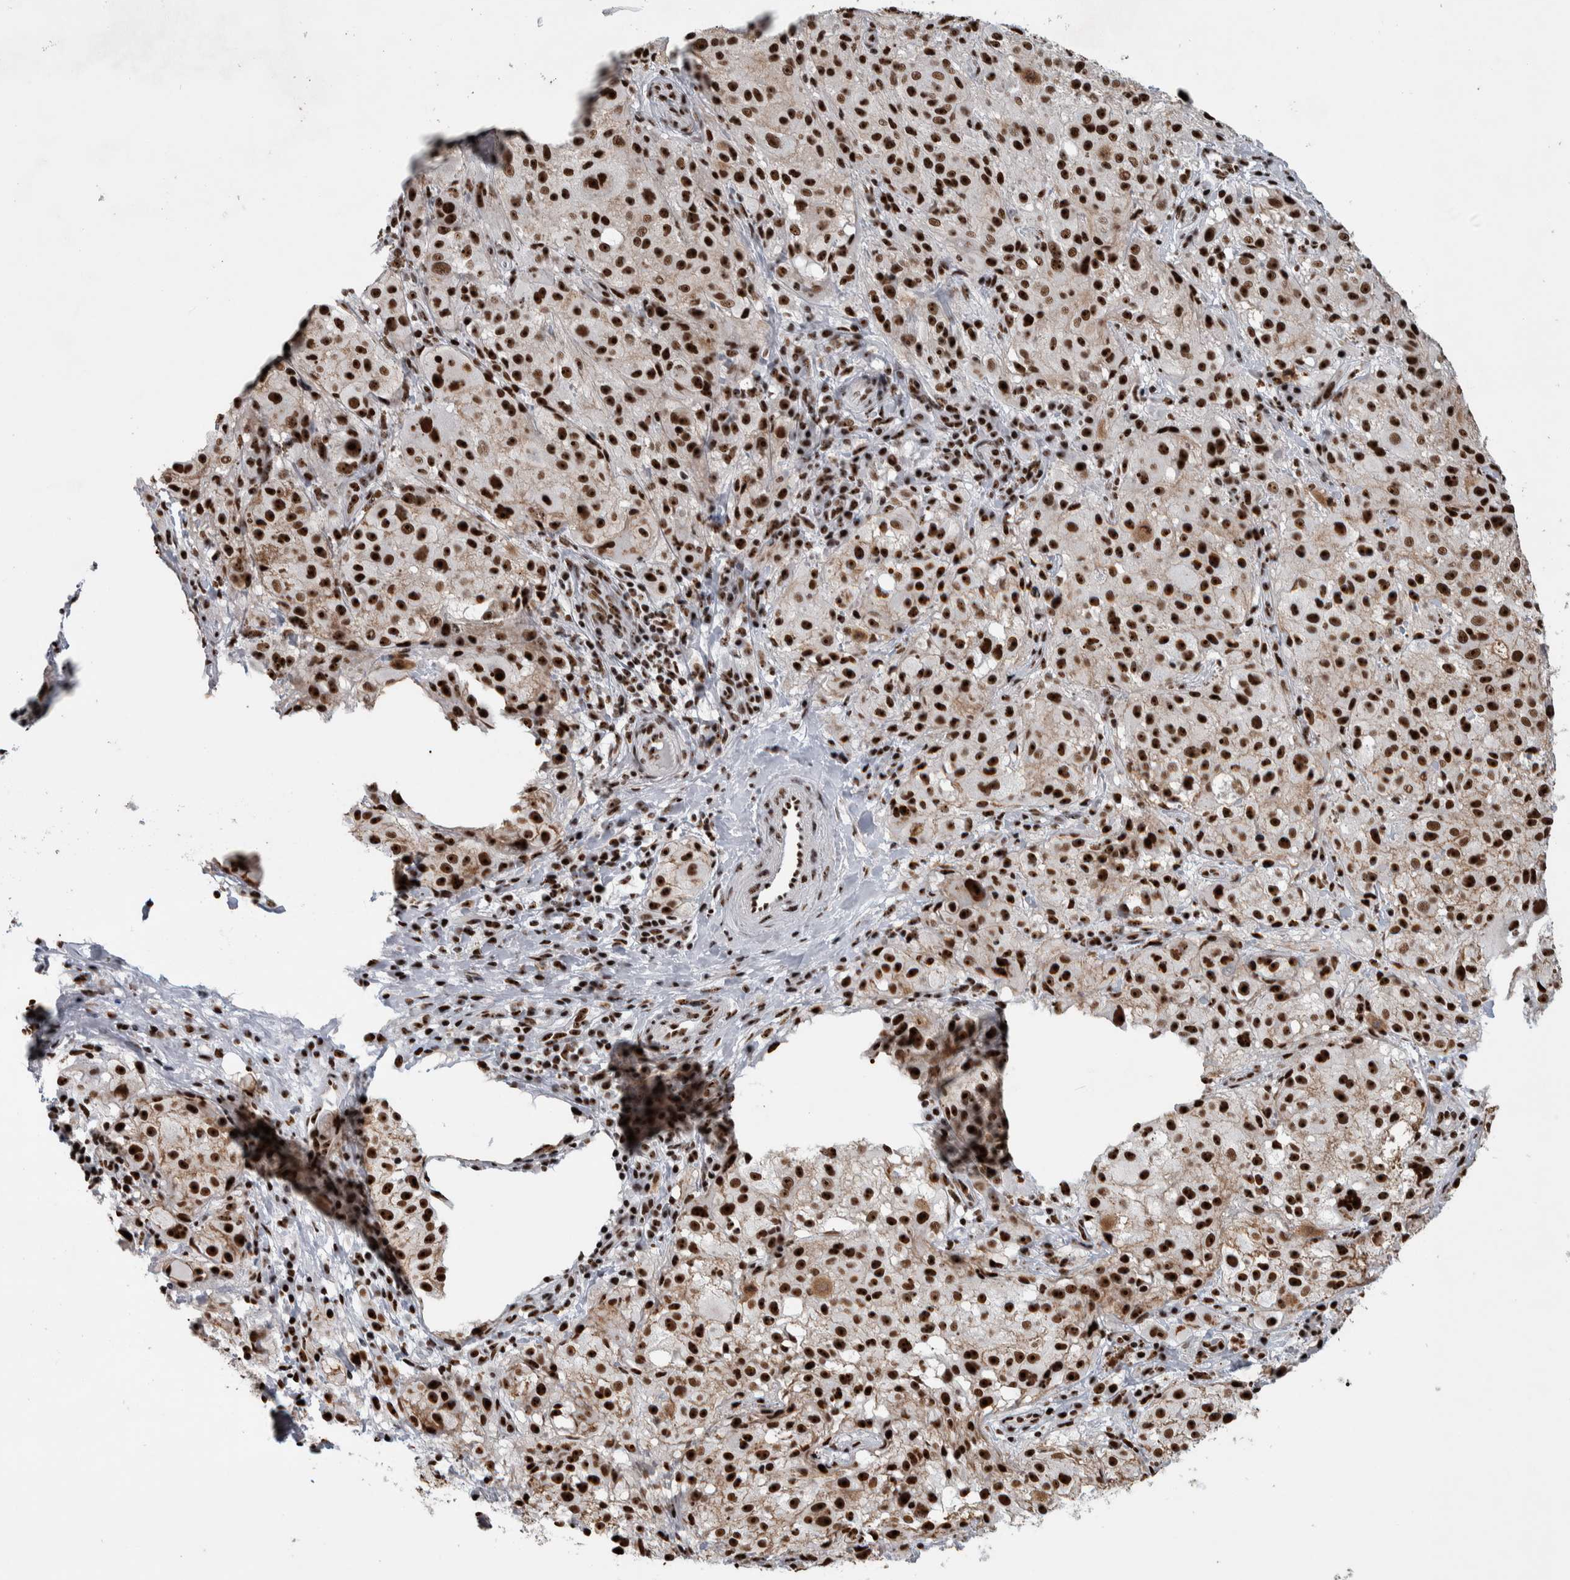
{"staining": {"intensity": "strong", "quantity": ">75%", "location": "nuclear"}, "tissue": "melanoma", "cell_type": "Tumor cells", "image_type": "cancer", "snomed": [{"axis": "morphology", "description": "Malignant melanoma, NOS"}, {"axis": "topography", "description": "Skin"}], "caption": "A high-resolution photomicrograph shows IHC staining of malignant melanoma, which exhibits strong nuclear positivity in about >75% of tumor cells.", "gene": "NCL", "patient": {"sex": "female", "age": 55}}